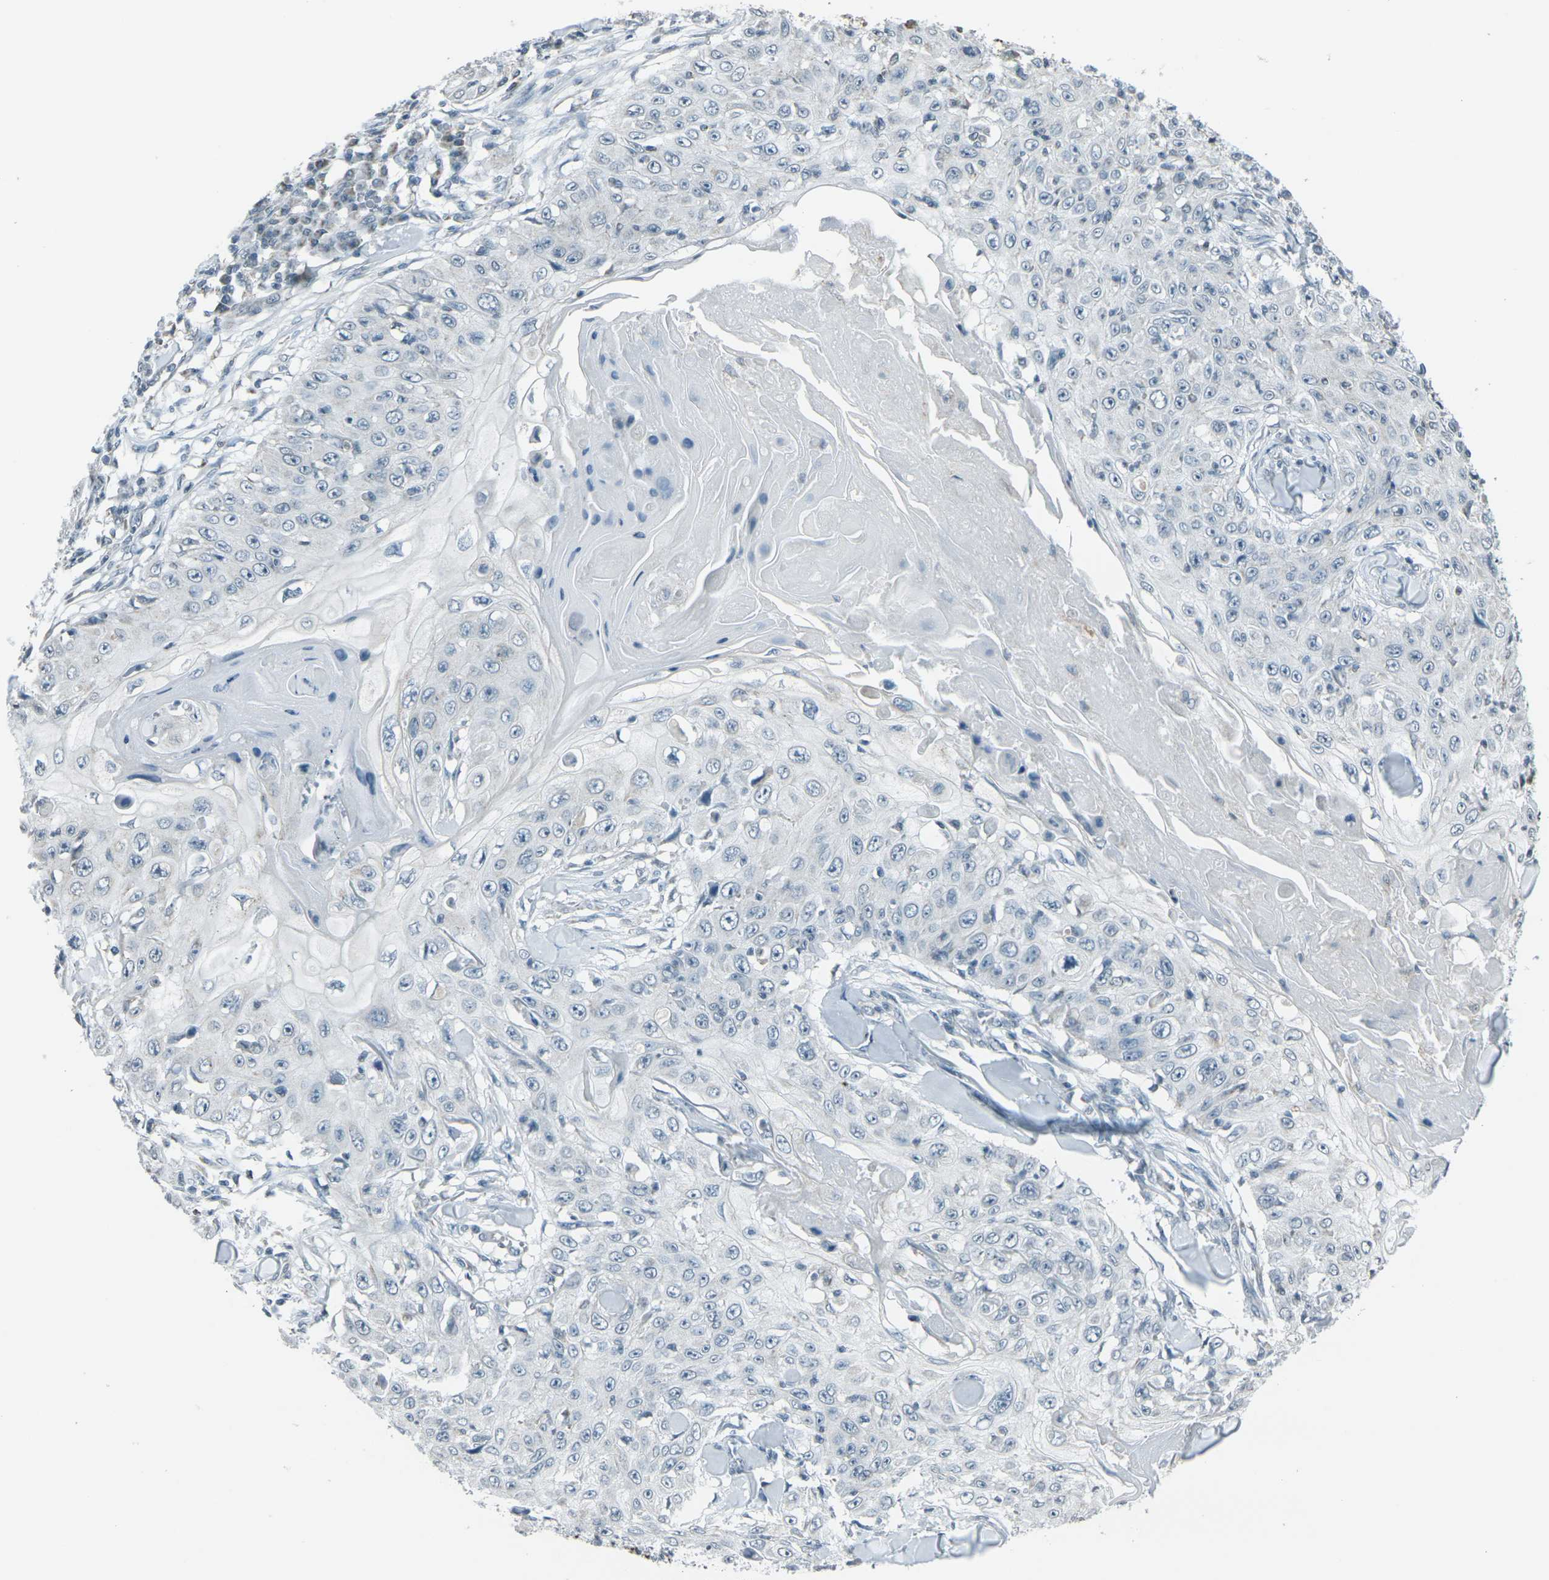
{"staining": {"intensity": "negative", "quantity": "none", "location": "none"}, "tissue": "skin cancer", "cell_type": "Tumor cells", "image_type": "cancer", "snomed": [{"axis": "morphology", "description": "Squamous cell carcinoma, NOS"}, {"axis": "topography", "description": "Skin"}], "caption": "The histopathology image exhibits no staining of tumor cells in skin cancer (squamous cell carcinoma). (DAB (3,3'-diaminobenzidine) immunohistochemistry visualized using brightfield microscopy, high magnification).", "gene": "H2BC1", "patient": {"sex": "male", "age": 86}}